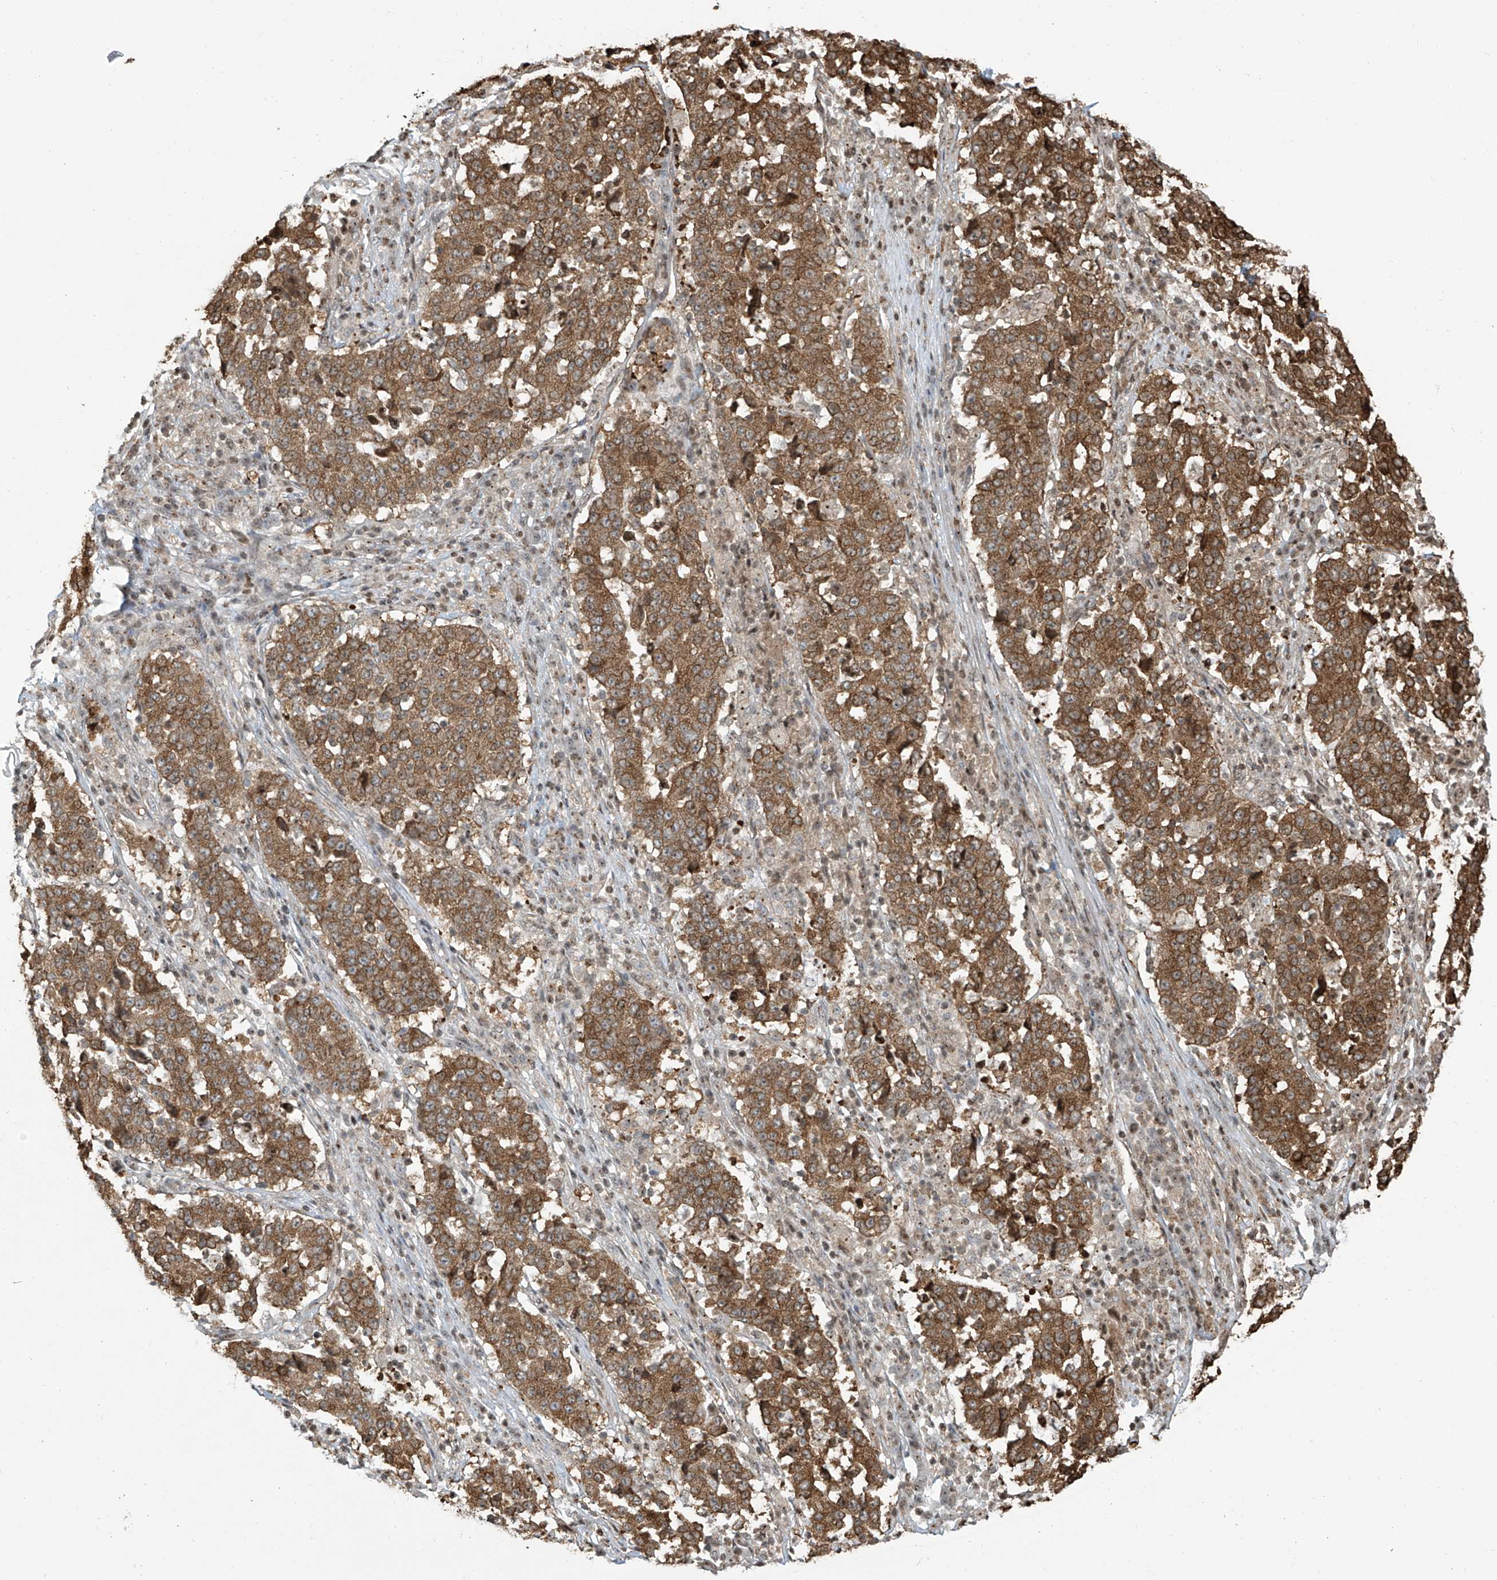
{"staining": {"intensity": "moderate", "quantity": ">75%", "location": "cytoplasmic/membranous"}, "tissue": "stomach cancer", "cell_type": "Tumor cells", "image_type": "cancer", "snomed": [{"axis": "morphology", "description": "Adenocarcinoma, NOS"}, {"axis": "topography", "description": "Stomach"}], "caption": "High-magnification brightfield microscopy of stomach cancer (adenocarcinoma) stained with DAB (brown) and counterstained with hematoxylin (blue). tumor cells exhibit moderate cytoplasmic/membranous staining is seen in approximately>75% of cells.", "gene": "VMP1", "patient": {"sex": "male", "age": 59}}